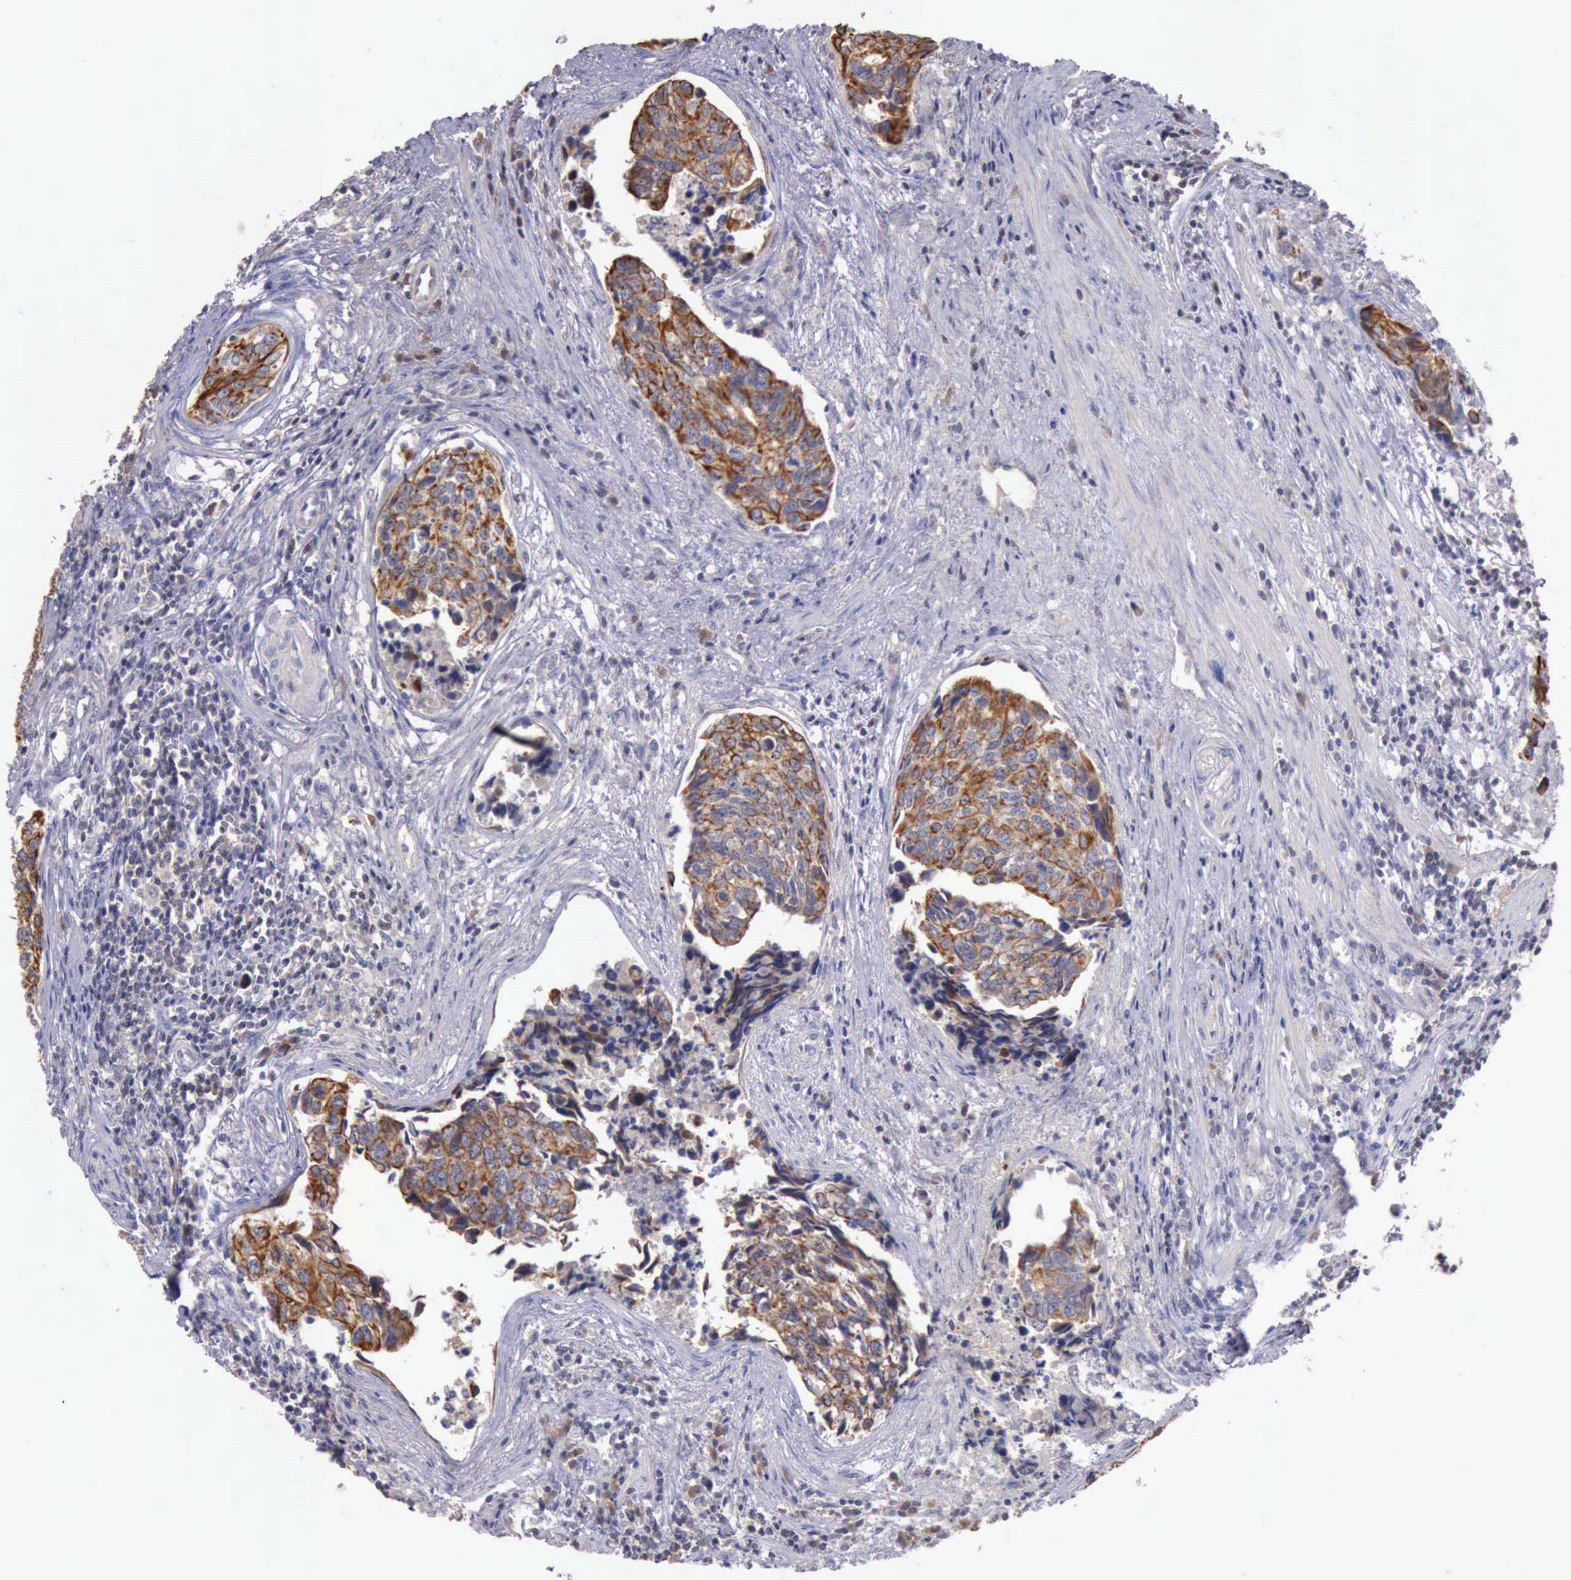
{"staining": {"intensity": "moderate", "quantity": ">75%", "location": "cytoplasmic/membranous"}, "tissue": "urothelial cancer", "cell_type": "Tumor cells", "image_type": "cancer", "snomed": [{"axis": "morphology", "description": "Urothelial carcinoma, High grade"}, {"axis": "topography", "description": "Urinary bladder"}], "caption": "A photomicrograph showing moderate cytoplasmic/membranous staining in approximately >75% of tumor cells in urothelial carcinoma (high-grade), as visualized by brown immunohistochemical staining.", "gene": "RAB39B", "patient": {"sex": "male", "age": 81}}